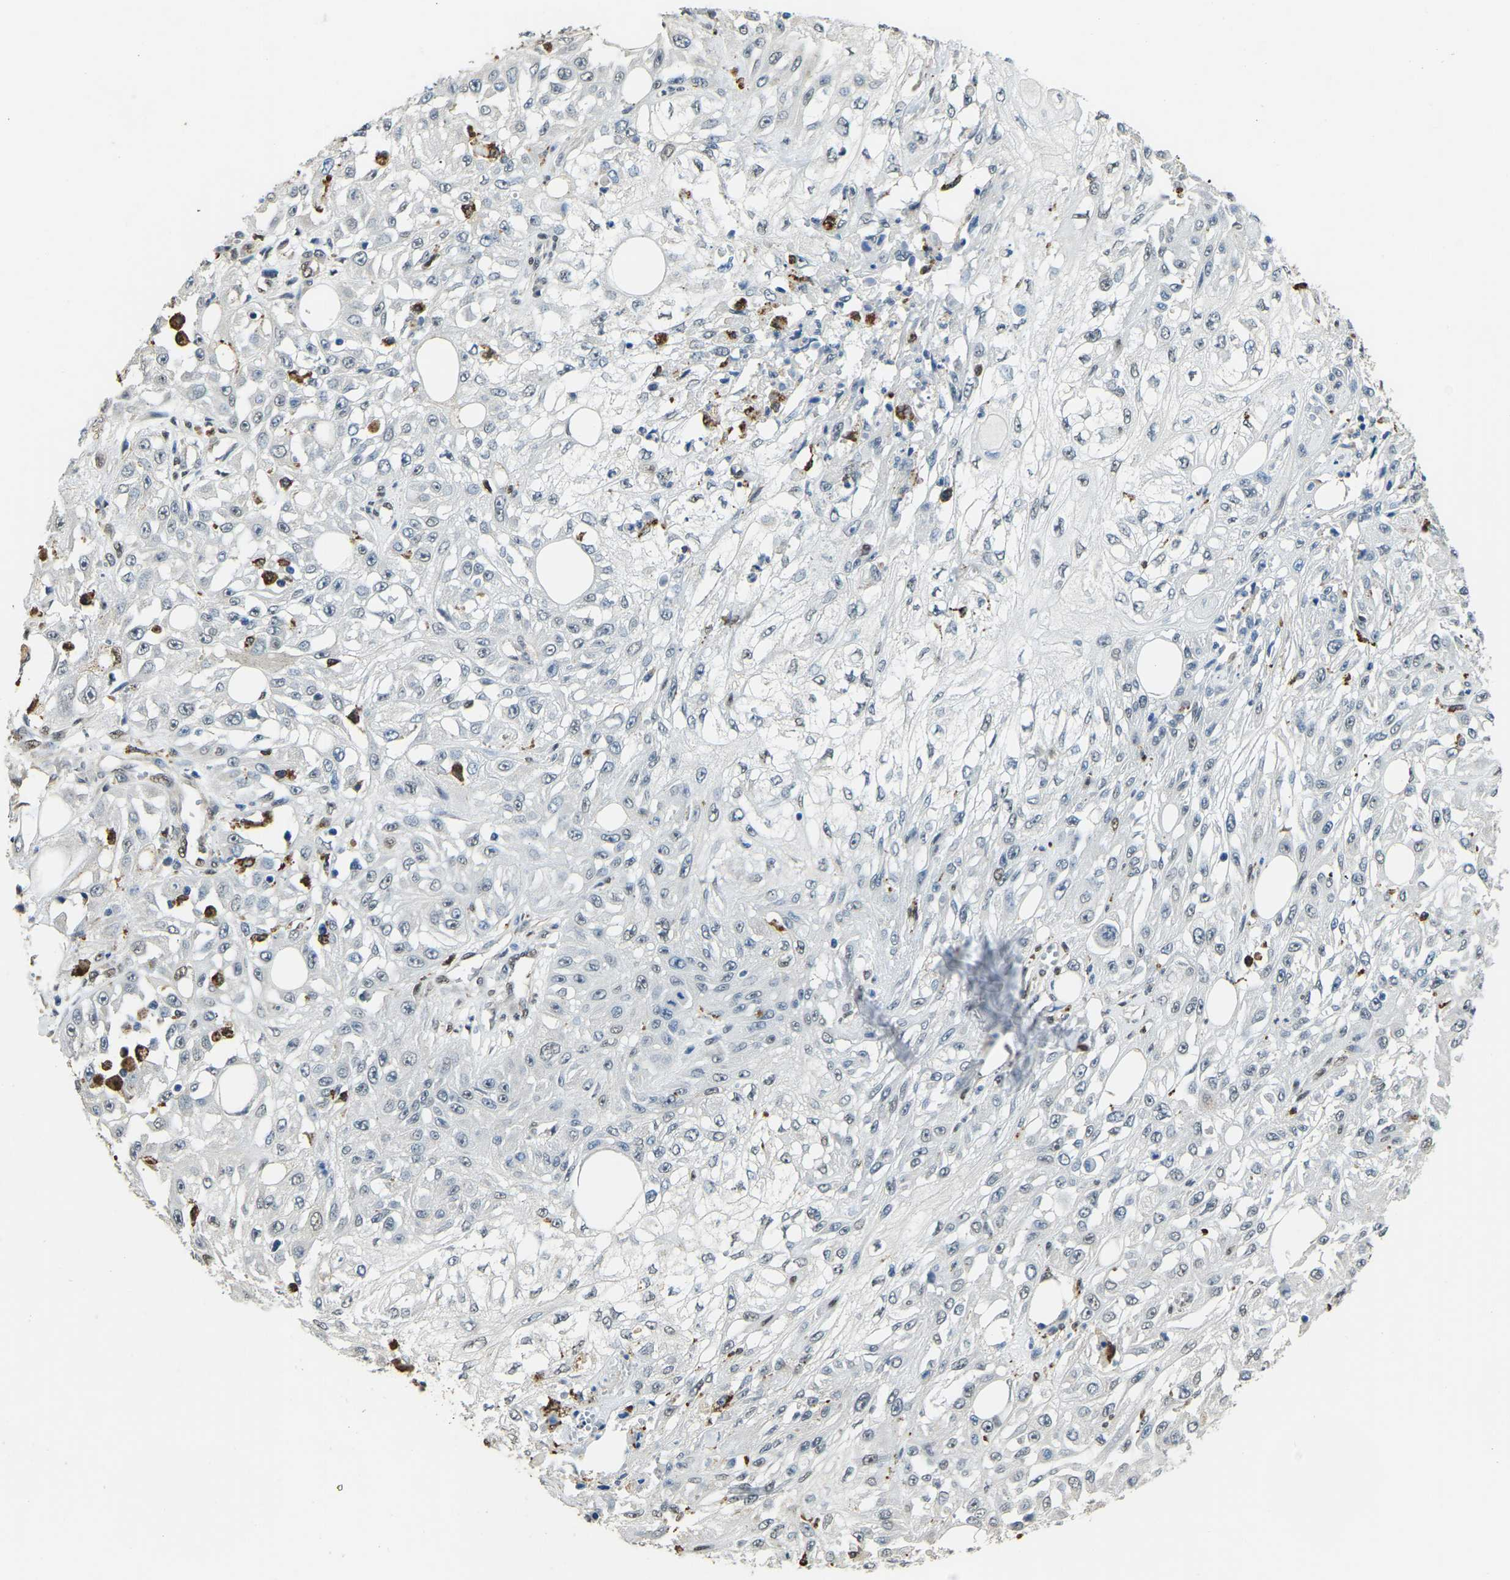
{"staining": {"intensity": "negative", "quantity": "none", "location": "none"}, "tissue": "skin cancer", "cell_type": "Tumor cells", "image_type": "cancer", "snomed": [{"axis": "morphology", "description": "Squamous cell carcinoma, NOS"}, {"axis": "morphology", "description": "Squamous cell carcinoma, metastatic, NOS"}, {"axis": "topography", "description": "Skin"}, {"axis": "topography", "description": "Lymph node"}], "caption": "Tumor cells show no significant protein positivity in skin cancer. (DAB immunohistochemistry with hematoxylin counter stain).", "gene": "NANS", "patient": {"sex": "male", "age": 75}}